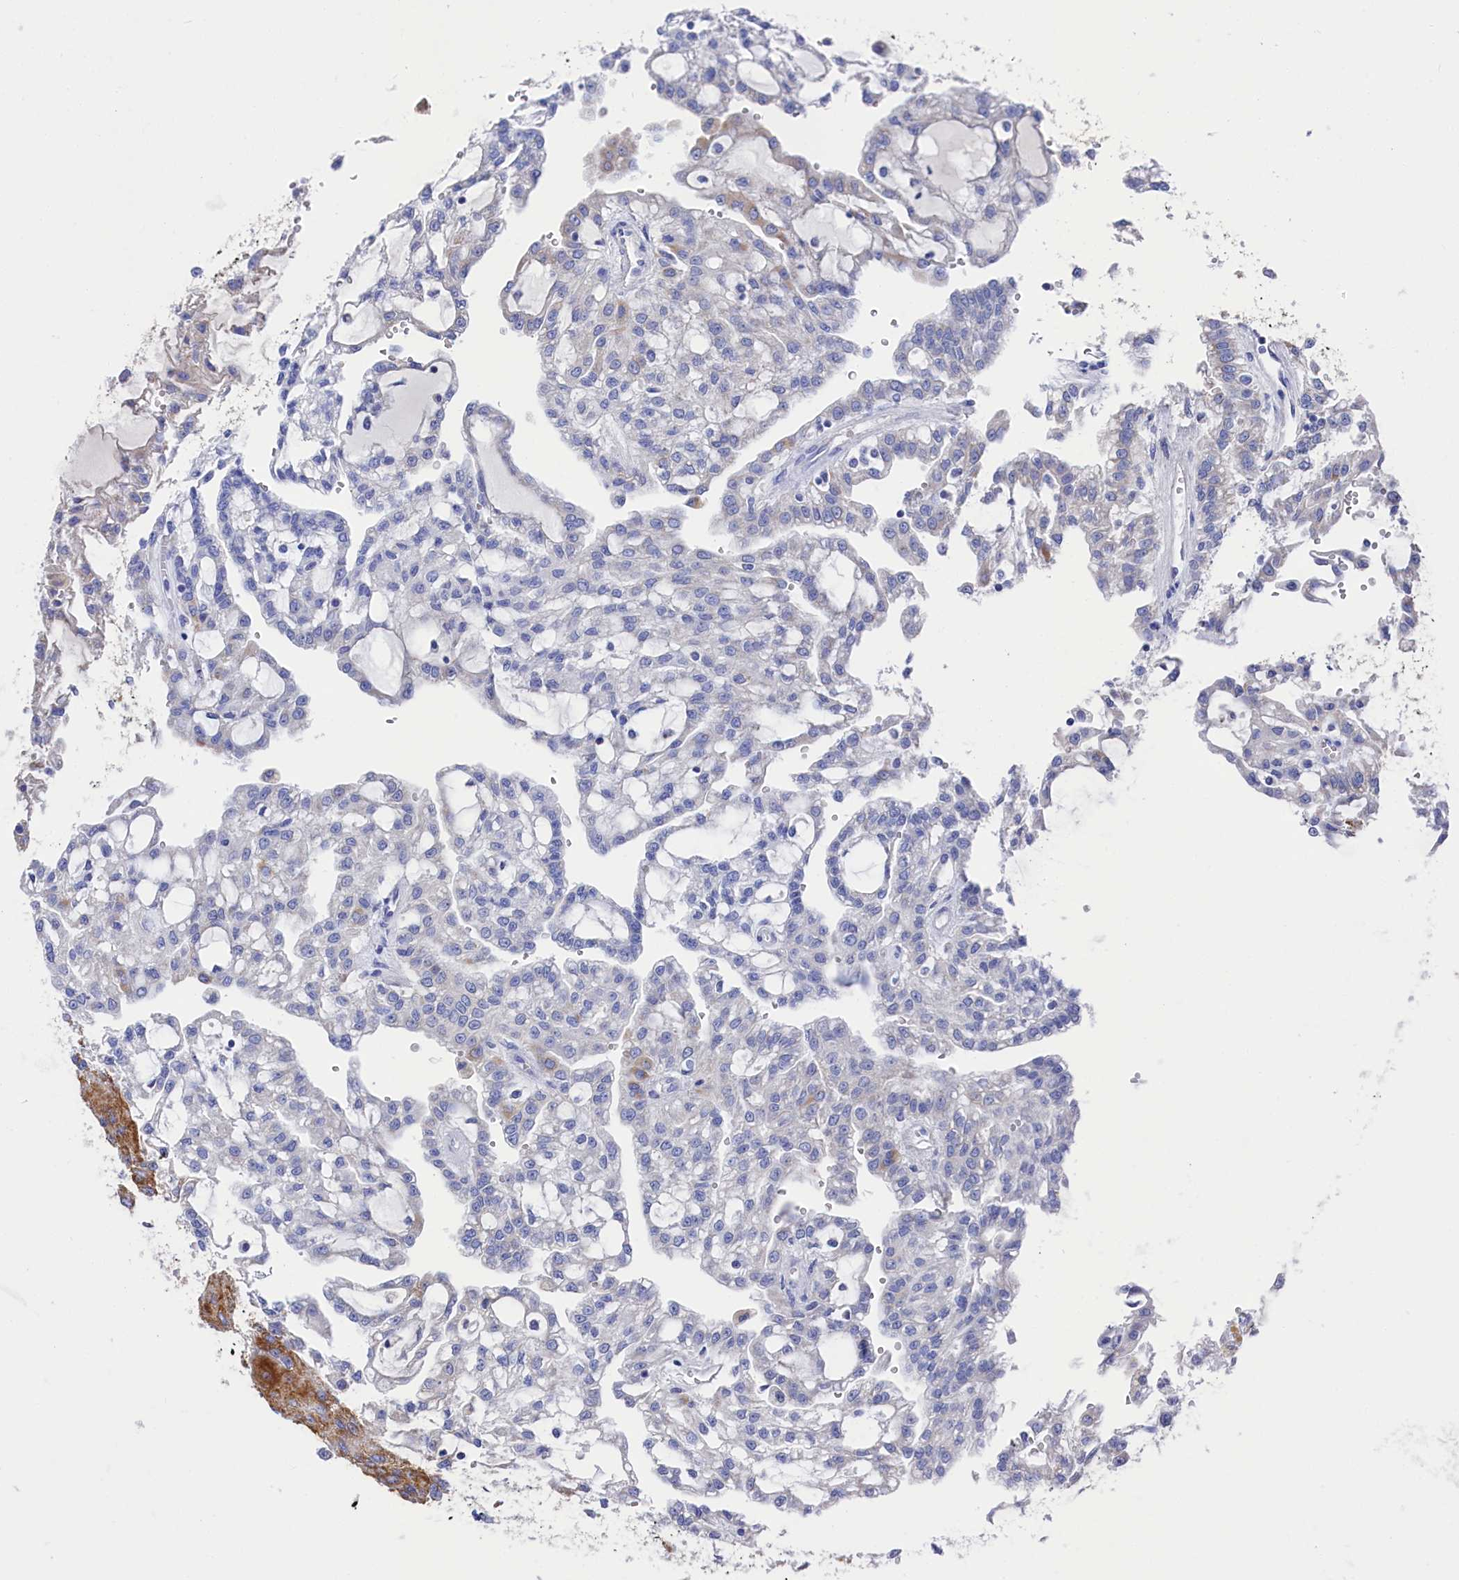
{"staining": {"intensity": "negative", "quantity": "none", "location": "none"}, "tissue": "renal cancer", "cell_type": "Tumor cells", "image_type": "cancer", "snomed": [{"axis": "morphology", "description": "Adenocarcinoma, NOS"}, {"axis": "topography", "description": "Kidney"}], "caption": "Renal adenocarcinoma was stained to show a protein in brown. There is no significant positivity in tumor cells. (DAB immunohistochemistry (IHC) with hematoxylin counter stain).", "gene": "MMAB", "patient": {"sex": "male", "age": 63}}